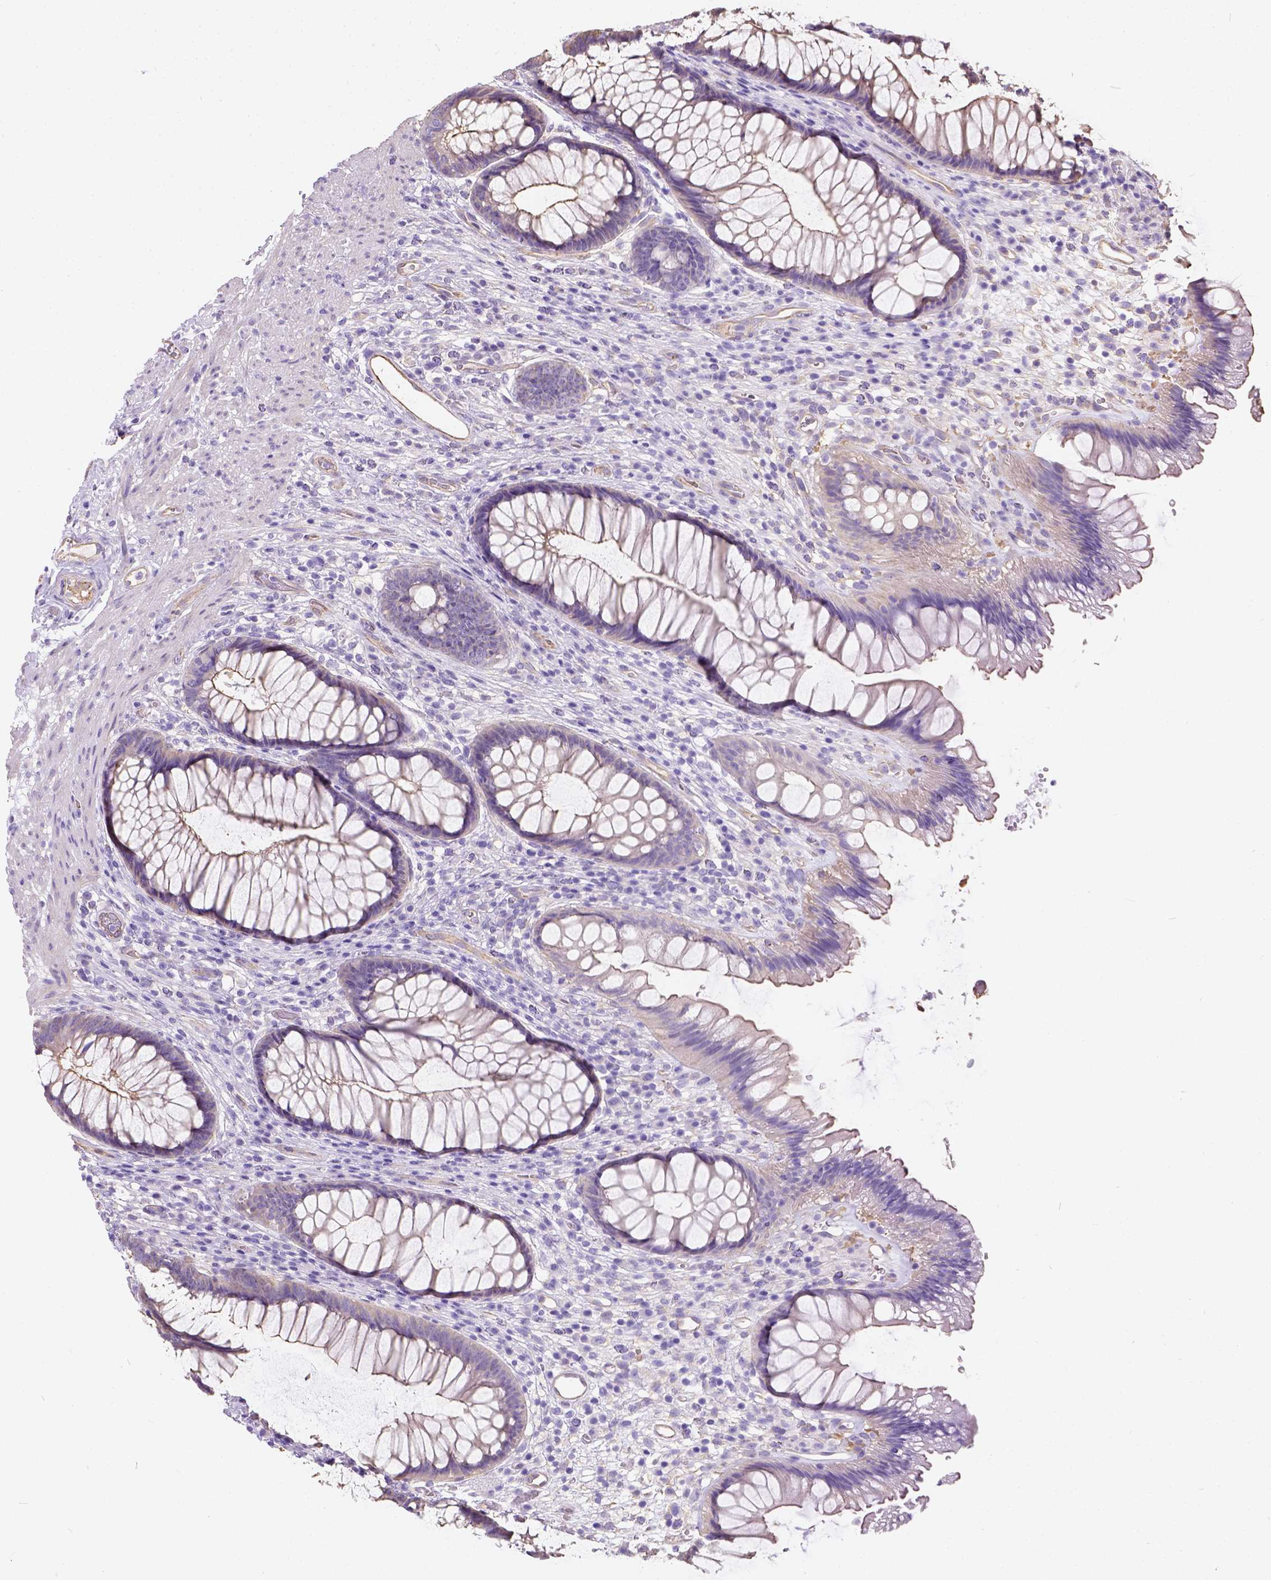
{"staining": {"intensity": "moderate", "quantity": "<25%", "location": "cytoplasmic/membranous"}, "tissue": "rectum", "cell_type": "Glandular cells", "image_type": "normal", "snomed": [{"axis": "morphology", "description": "Normal tissue, NOS"}, {"axis": "topography", "description": "Smooth muscle"}, {"axis": "topography", "description": "Rectum"}], "caption": "The image exhibits immunohistochemical staining of benign rectum. There is moderate cytoplasmic/membranous expression is appreciated in approximately <25% of glandular cells. (DAB = brown stain, brightfield microscopy at high magnification).", "gene": "PHF7", "patient": {"sex": "male", "age": 53}}